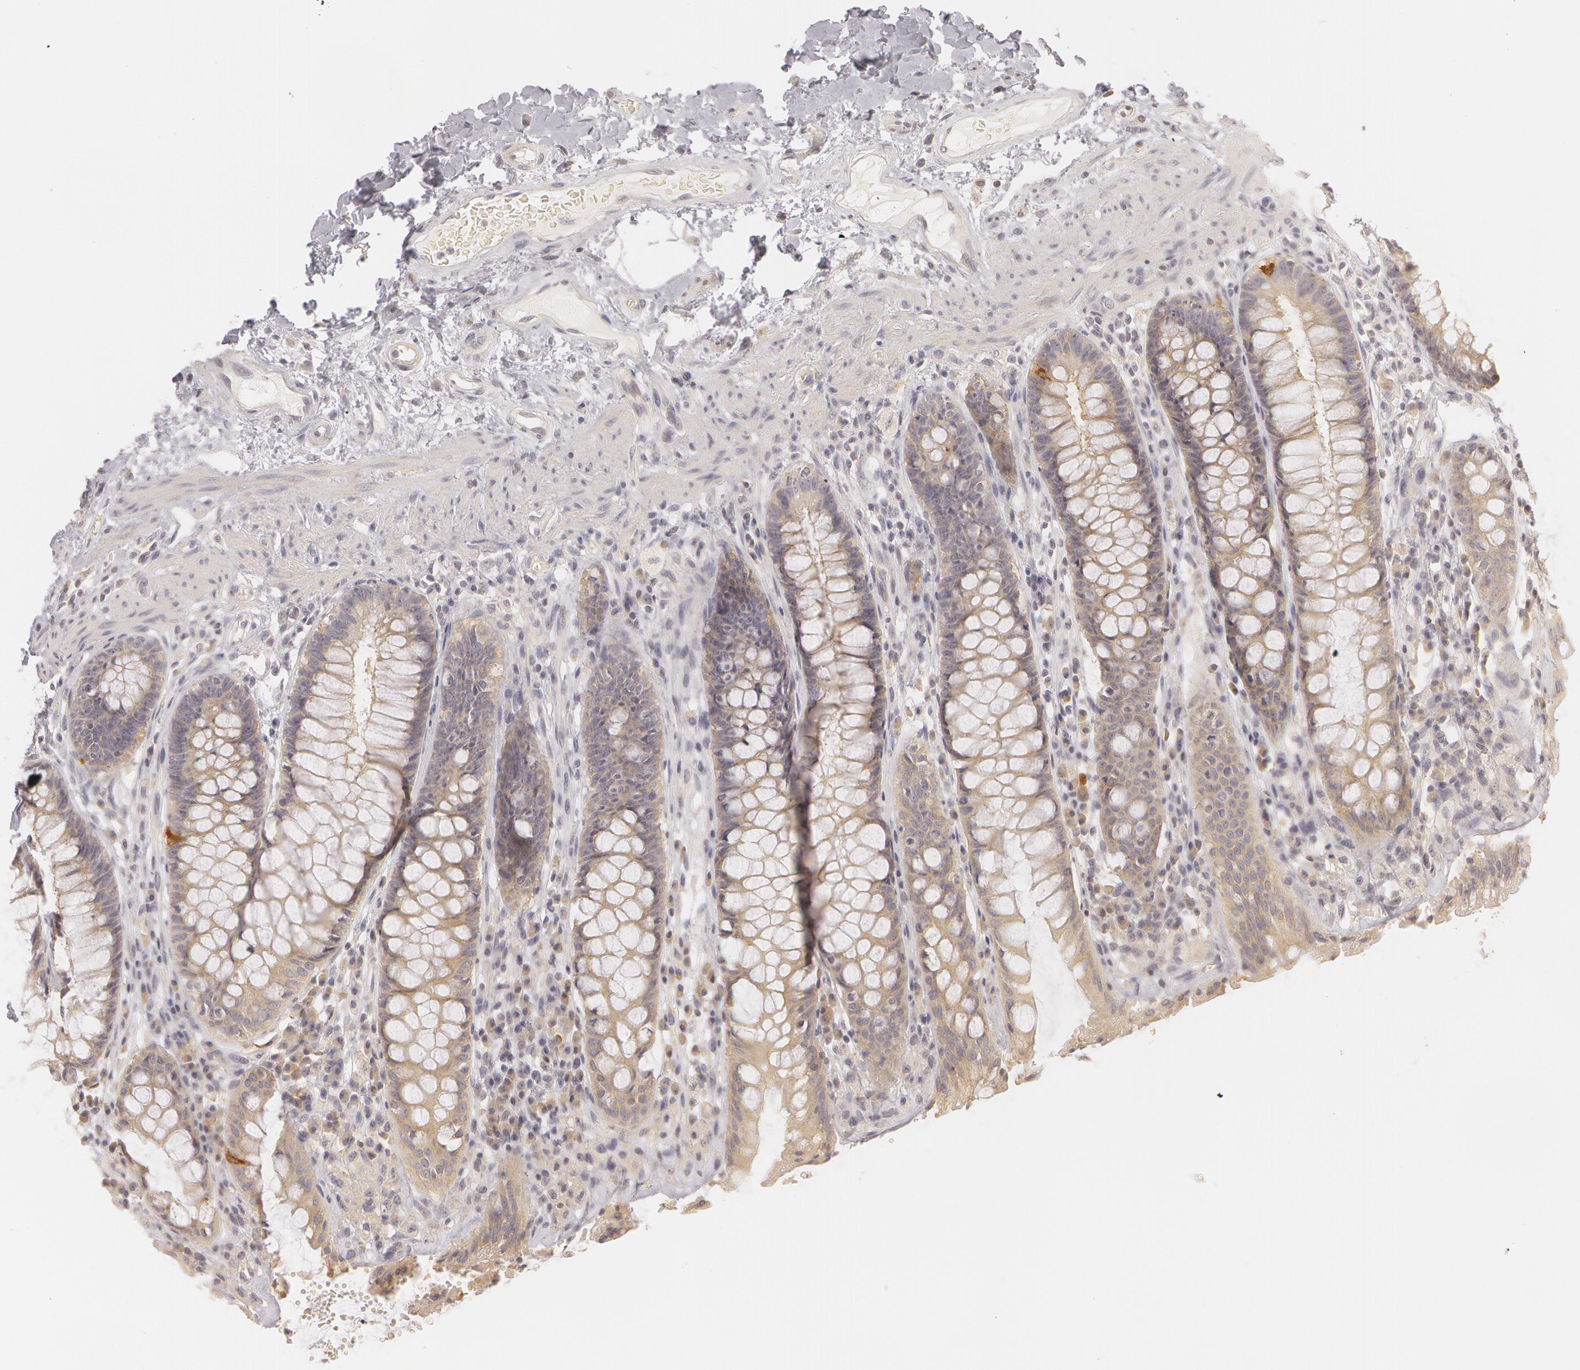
{"staining": {"intensity": "weak", "quantity": "25%-75%", "location": "cytoplasmic/membranous"}, "tissue": "rectum", "cell_type": "Glandular cells", "image_type": "normal", "snomed": [{"axis": "morphology", "description": "Normal tissue, NOS"}, {"axis": "topography", "description": "Rectum"}], "caption": "Immunohistochemical staining of normal rectum displays 25%-75% levels of weak cytoplasmic/membranous protein positivity in about 25%-75% of glandular cells. (Brightfield microscopy of DAB IHC at high magnification).", "gene": "RALGAPA1", "patient": {"sex": "female", "age": 46}}